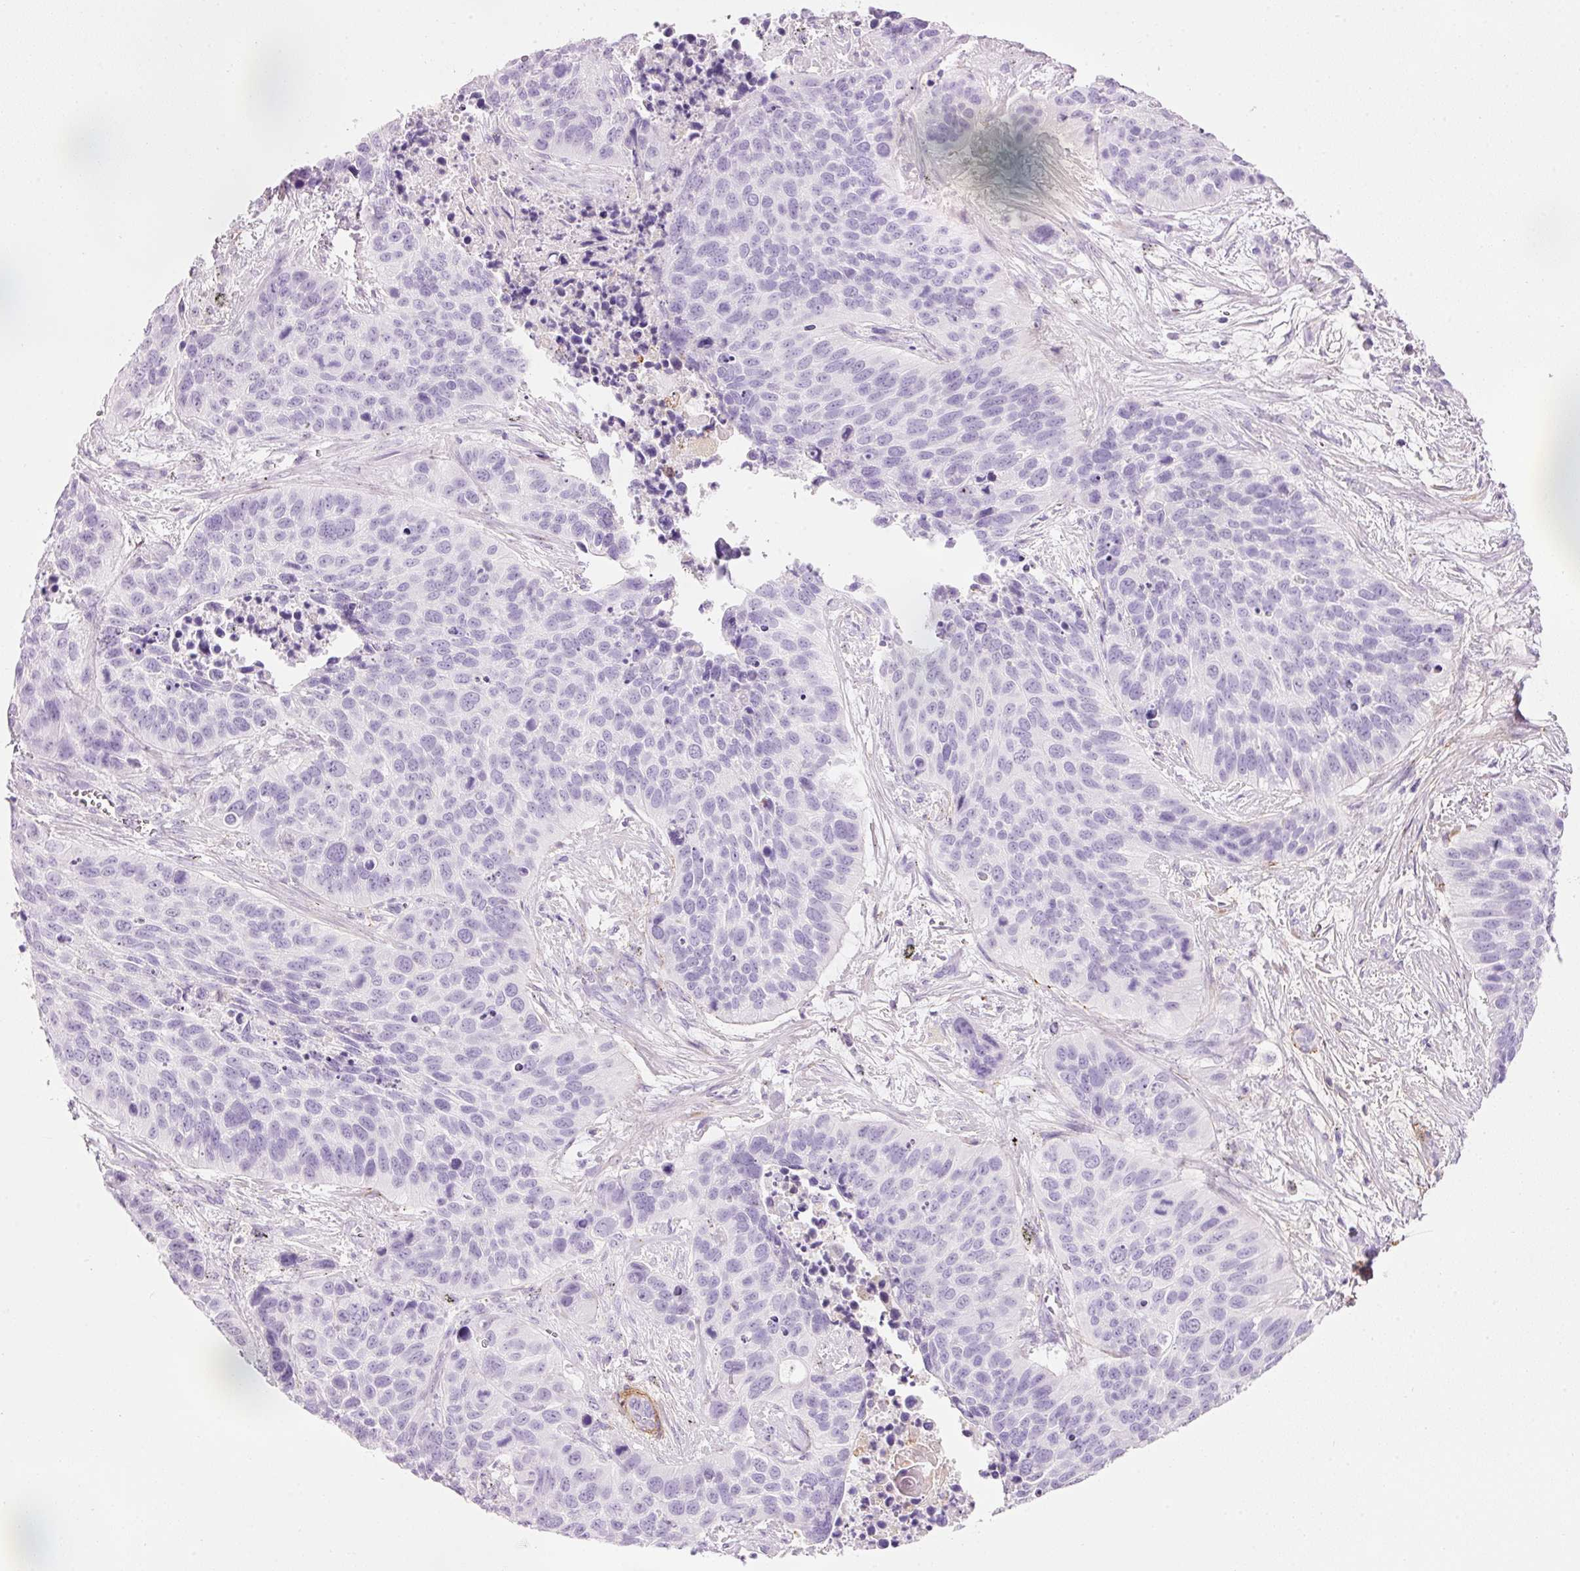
{"staining": {"intensity": "negative", "quantity": "none", "location": "none"}, "tissue": "lung cancer", "cell_type": "Tumor cells", "image_type": "cancer", "snomed": [{"axis": "morphology", "description": "Squamous cell carcinoma, NOS"}, {"axis": "topography", "description": "Lung"}], "caption": "High magnification brightfield microscopy of lung cancer stained with DAB (3,3'-diaminobenzidine) (brown) and counterstained with hematoxylin (blue): tumor cells show no significant expression. The staining is performed using DAB brown chromogen with nuclei counter-stained in using hematoxylin.", "gene": "MFAP4", "patient": {"sex": "male", "age": 62}}